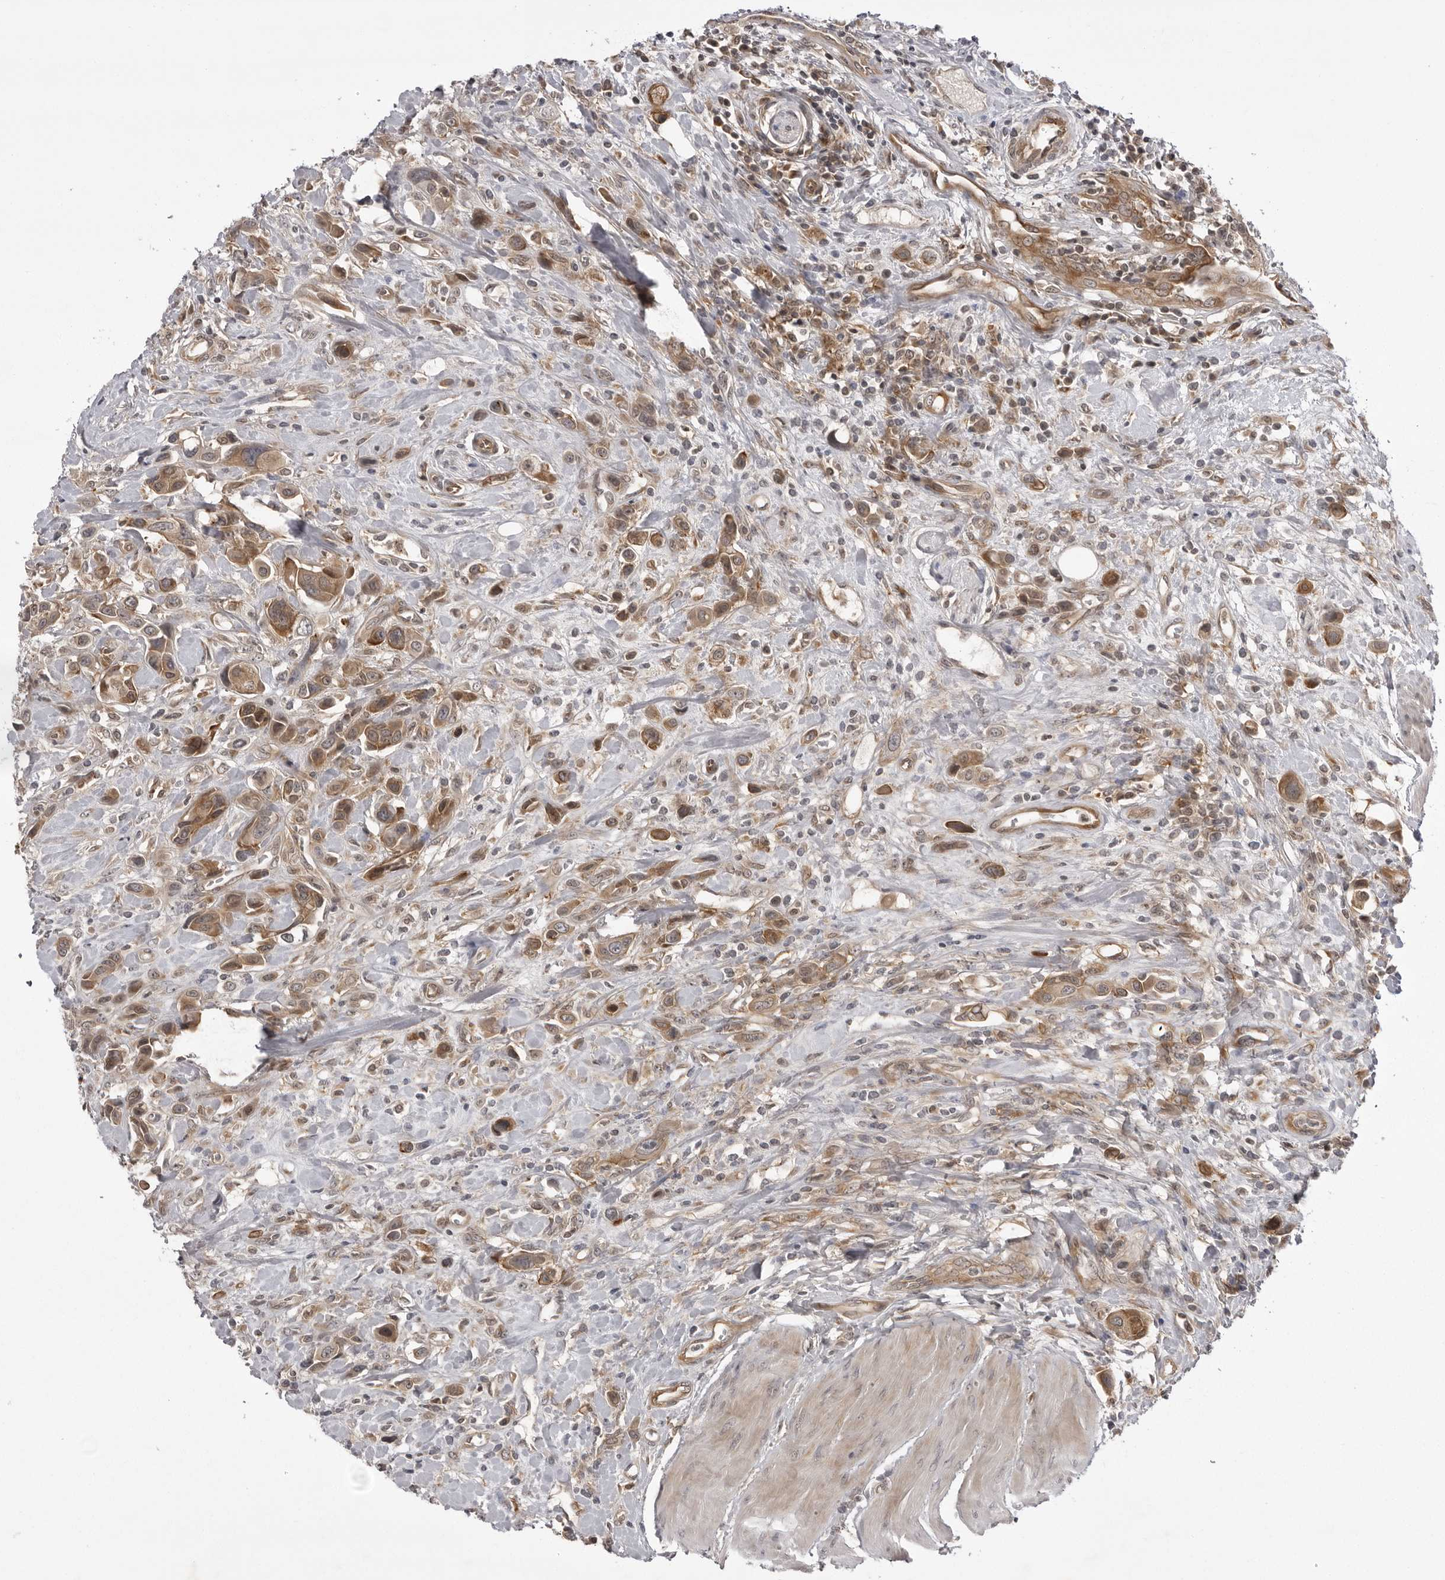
{"staining": {"intensity": "moderate", "quantity": ">75%", "location": "cytoplasmic/membranous"}, "tissue": "urothelial cancer", "cell_type": "Tumor cells", "image_type": "cancer", "snomed": [{"axis": "morphology", "description": "Urothelial carcinoma, High grade"}, {"axis": "topography", "description": "Urinary bladder"}], "caption": "Immunohistochemical staining of human urothelial cancer exhibits medium levels of moderate cytoplasmic/membranous staining in approximately >75% of tumor cells. The protein of interest is stained brown, and the nuclei are stained in blue (DAB IHC with brightfield microscopy, high magnification).", "gene": "USP43", "patient": {"sex": "male", "age": 50}}